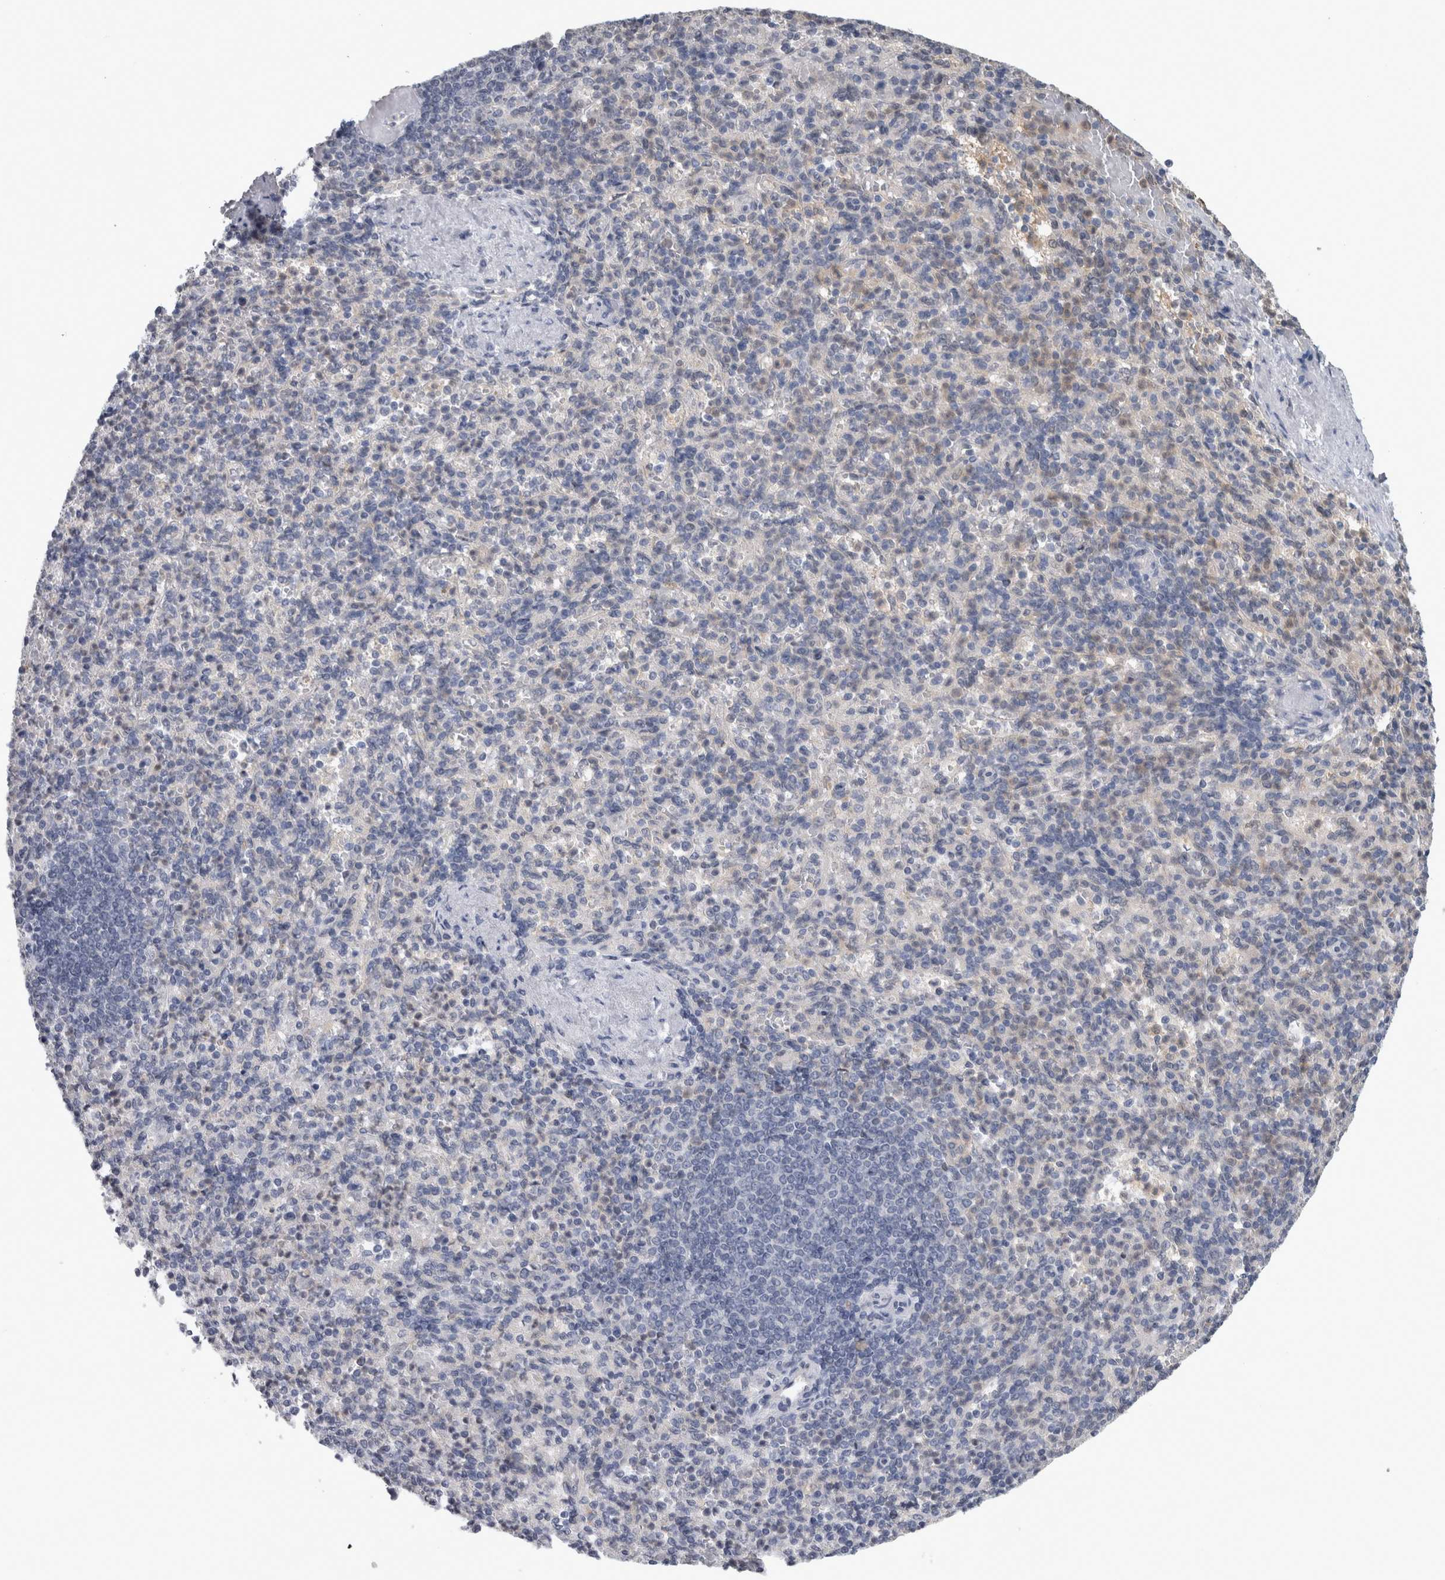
{"staining": {"intensity": "negative", "quantity": "none", "location": "none"}, "tissue": "spleen", "cell_type": "Cells in red pulp", "image_type": "normal", "snomed": [{"axis": "morphology", "description": "Normal tissue, NOS"}, {"axis": "topography", "description": "Spleen"}], "caption": "Image shows no protein staining in cells in red pulp of benign spleen. Brightfield microscopy of immunohistochemistry (IHC) stained with DAB (brown) and hematoxylin (blue), captured at high magnification.", "gene": "NAPRT", "patient": {"sex": "female", "age": 74}}